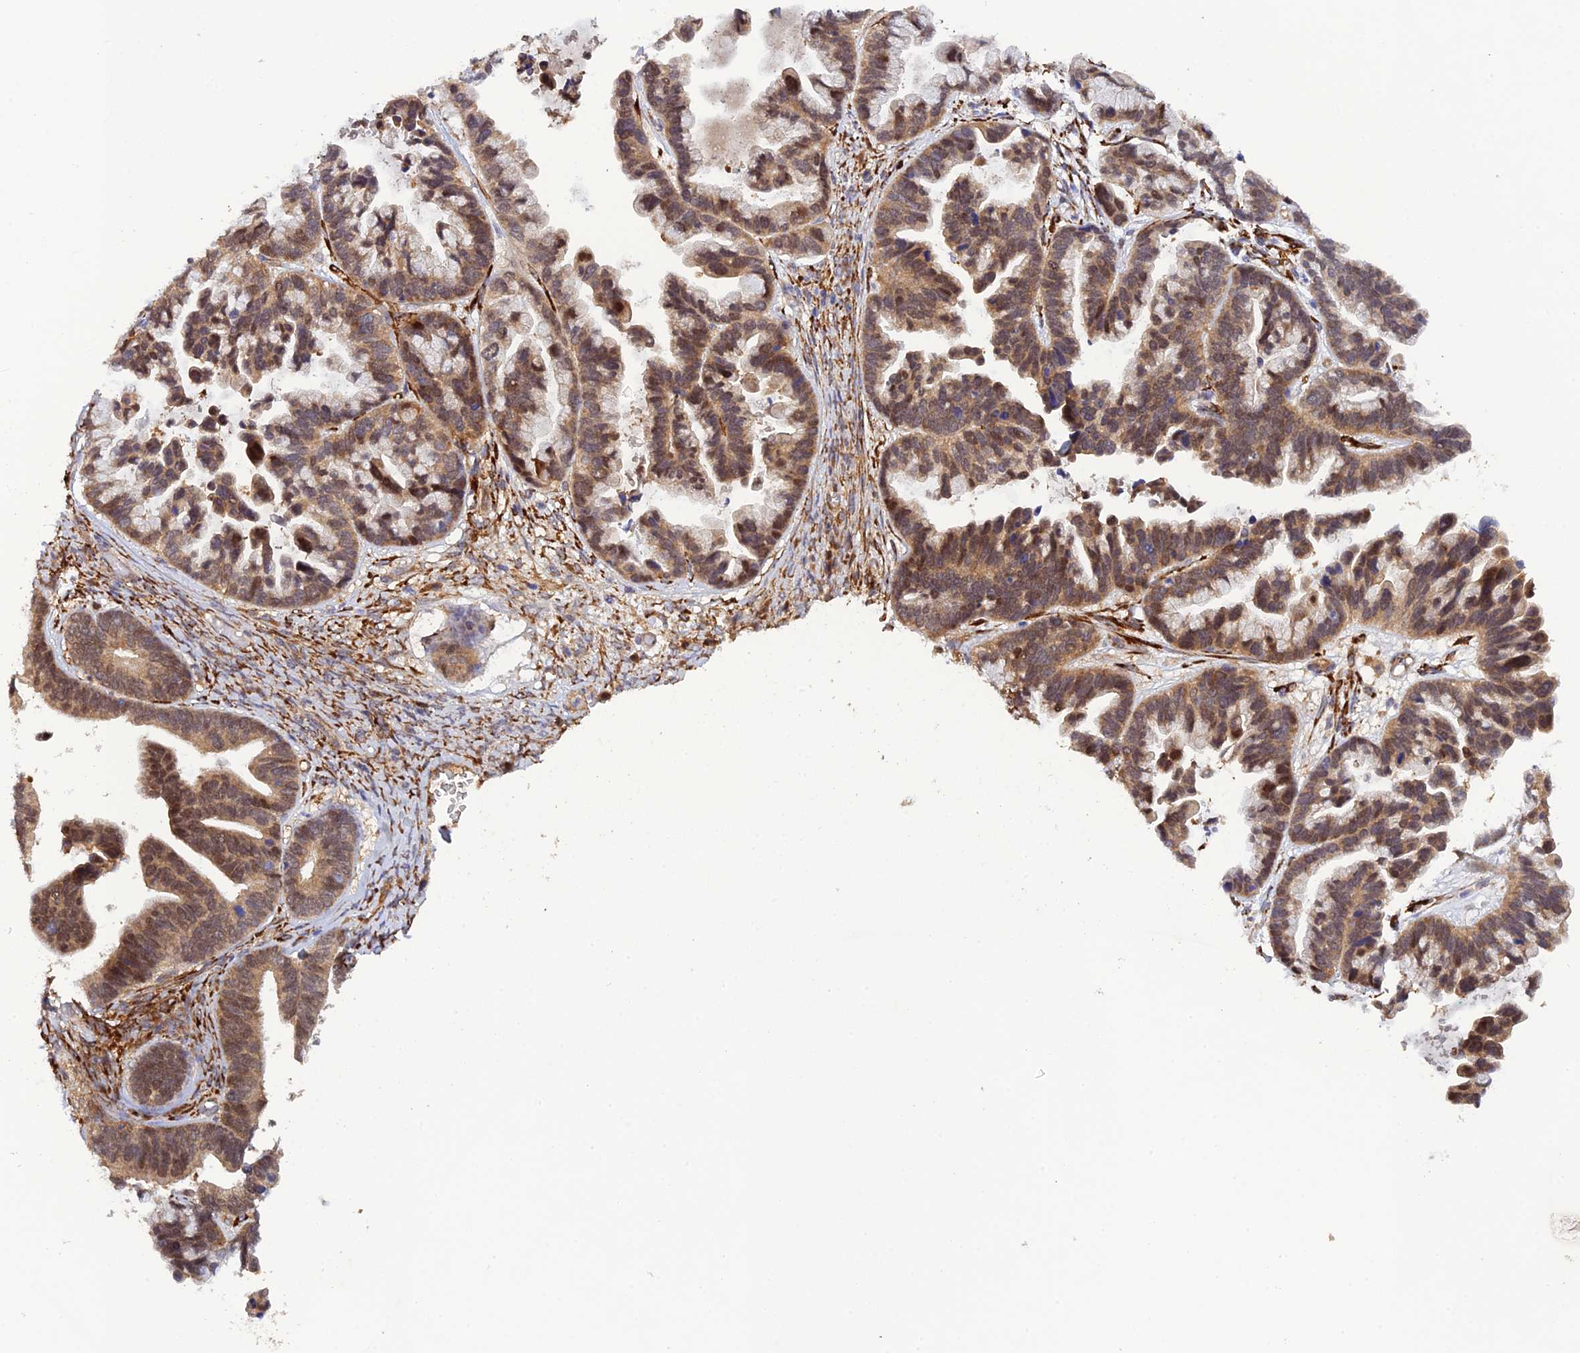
{"staining": {"intensity": "moderate", "quantity": ">75%", "location": "cytoplasmic/membranous"}, "tissue": "ovarian cancer", "cell_type": "Tumor cells", "image_type": "cancer", "snomed": [{"axis": "morphology", "description": "Cystadenocarcinoma, serous, NOS"}, {"axis": "topography", "description": "Ovary"}], "caption": "There is medium levels of moderate cytoplasmic/membranous staining in tumor cells of ovarian cancer (serous cystadenocarcinoma), as demonstrated by immunohistochemical staining (brown color).", "gene": "P3H3", "patient": {"sex": "female", "age": 56}}